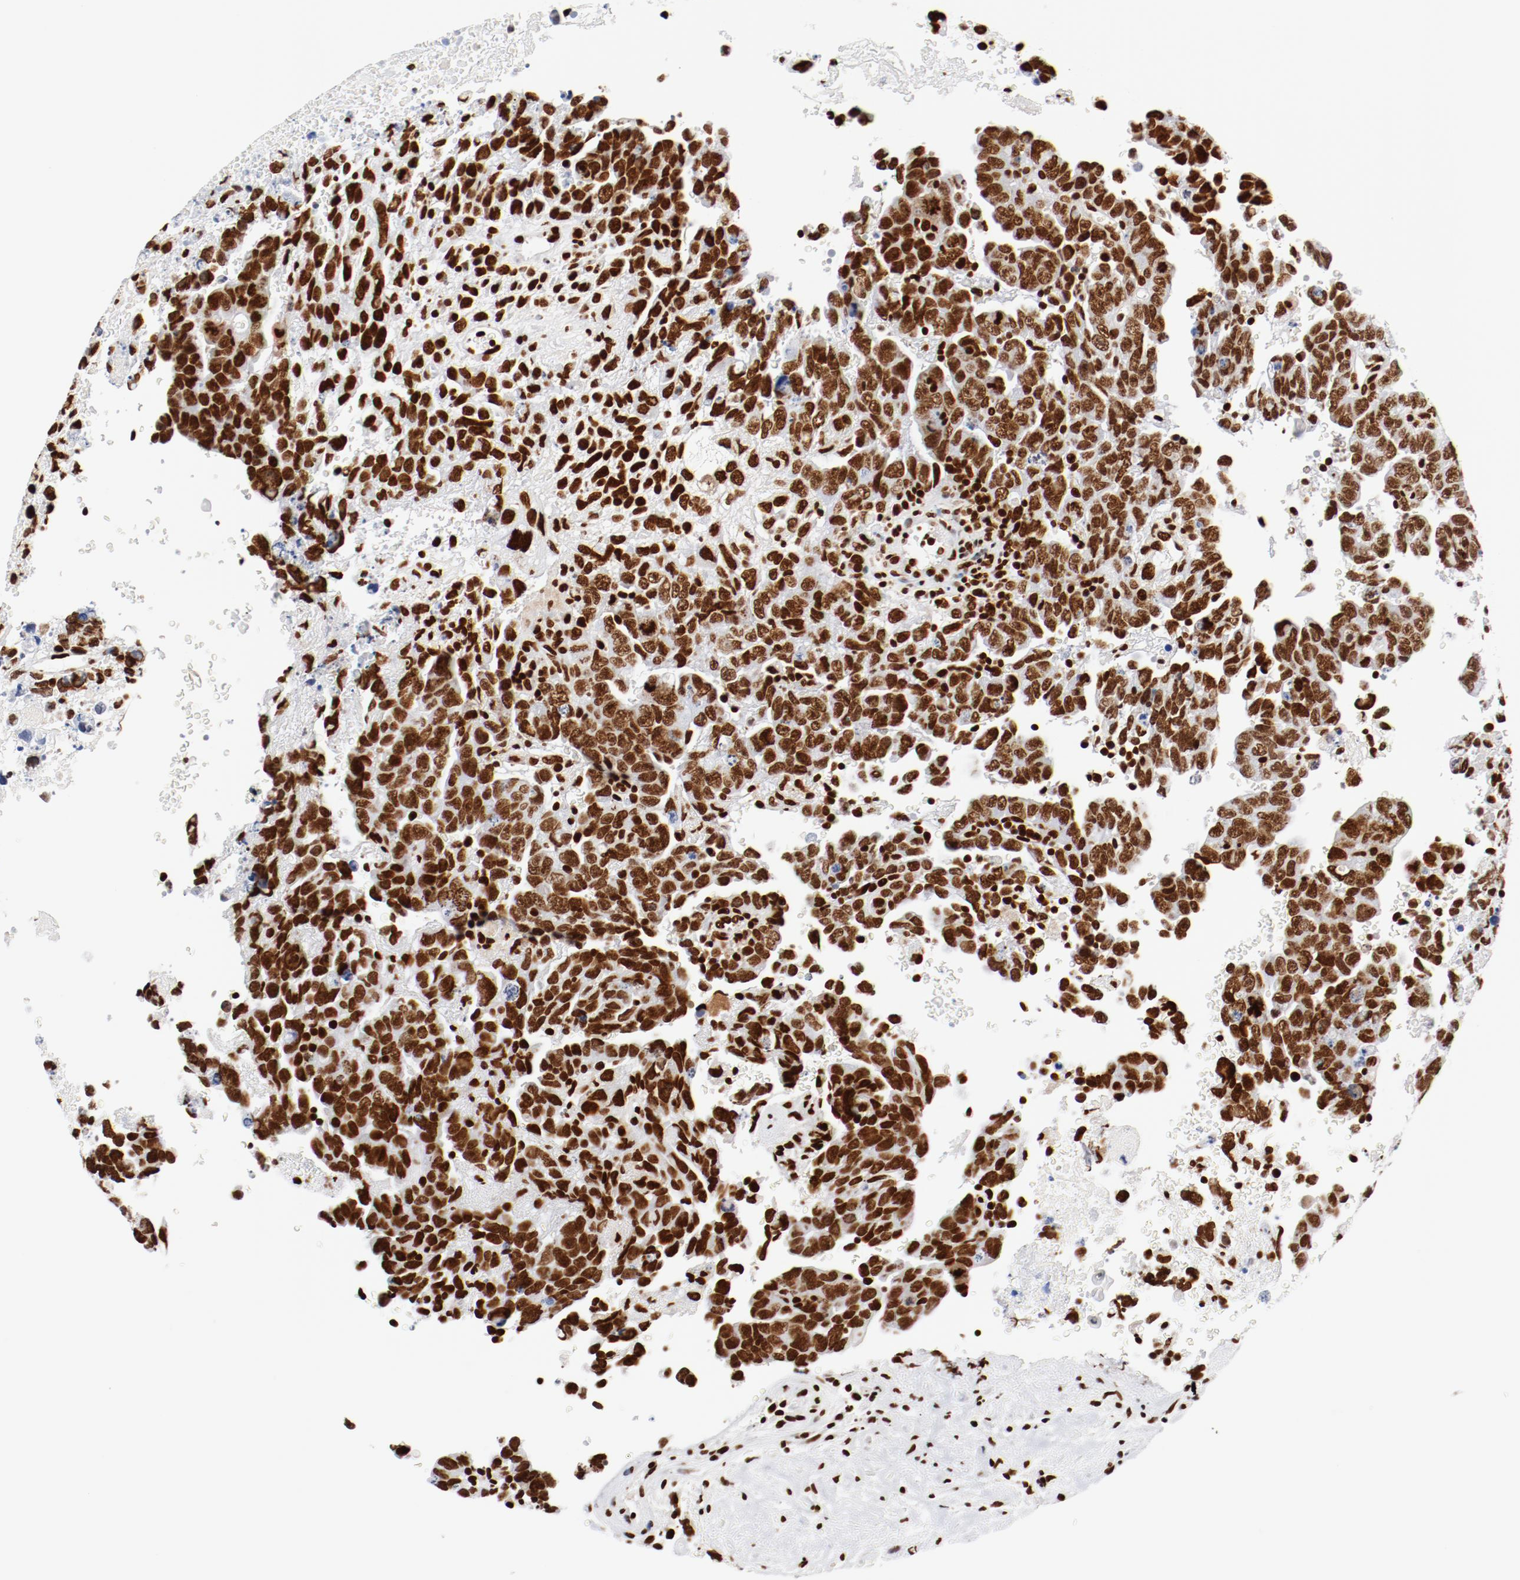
{"staining": {"intensity": "strong", "quantity": ">75%", "location": "nuclear"}, "tissue": "testis cancer", "cell_type": "Tumor cells", "image_type": "cancer", "snomed": [{"axis": "morphology", "description": "Carcinoma, Embryonal, NOS"}, {"axis": "topography", "description": "Testis"}], "caption": "A high amount of strong nuclear staining is identified in approximately >75% of tumor cells in testis cancer tissue.", "gene": "CTBP1", "patient": {"sex": "male", "age": 28}}